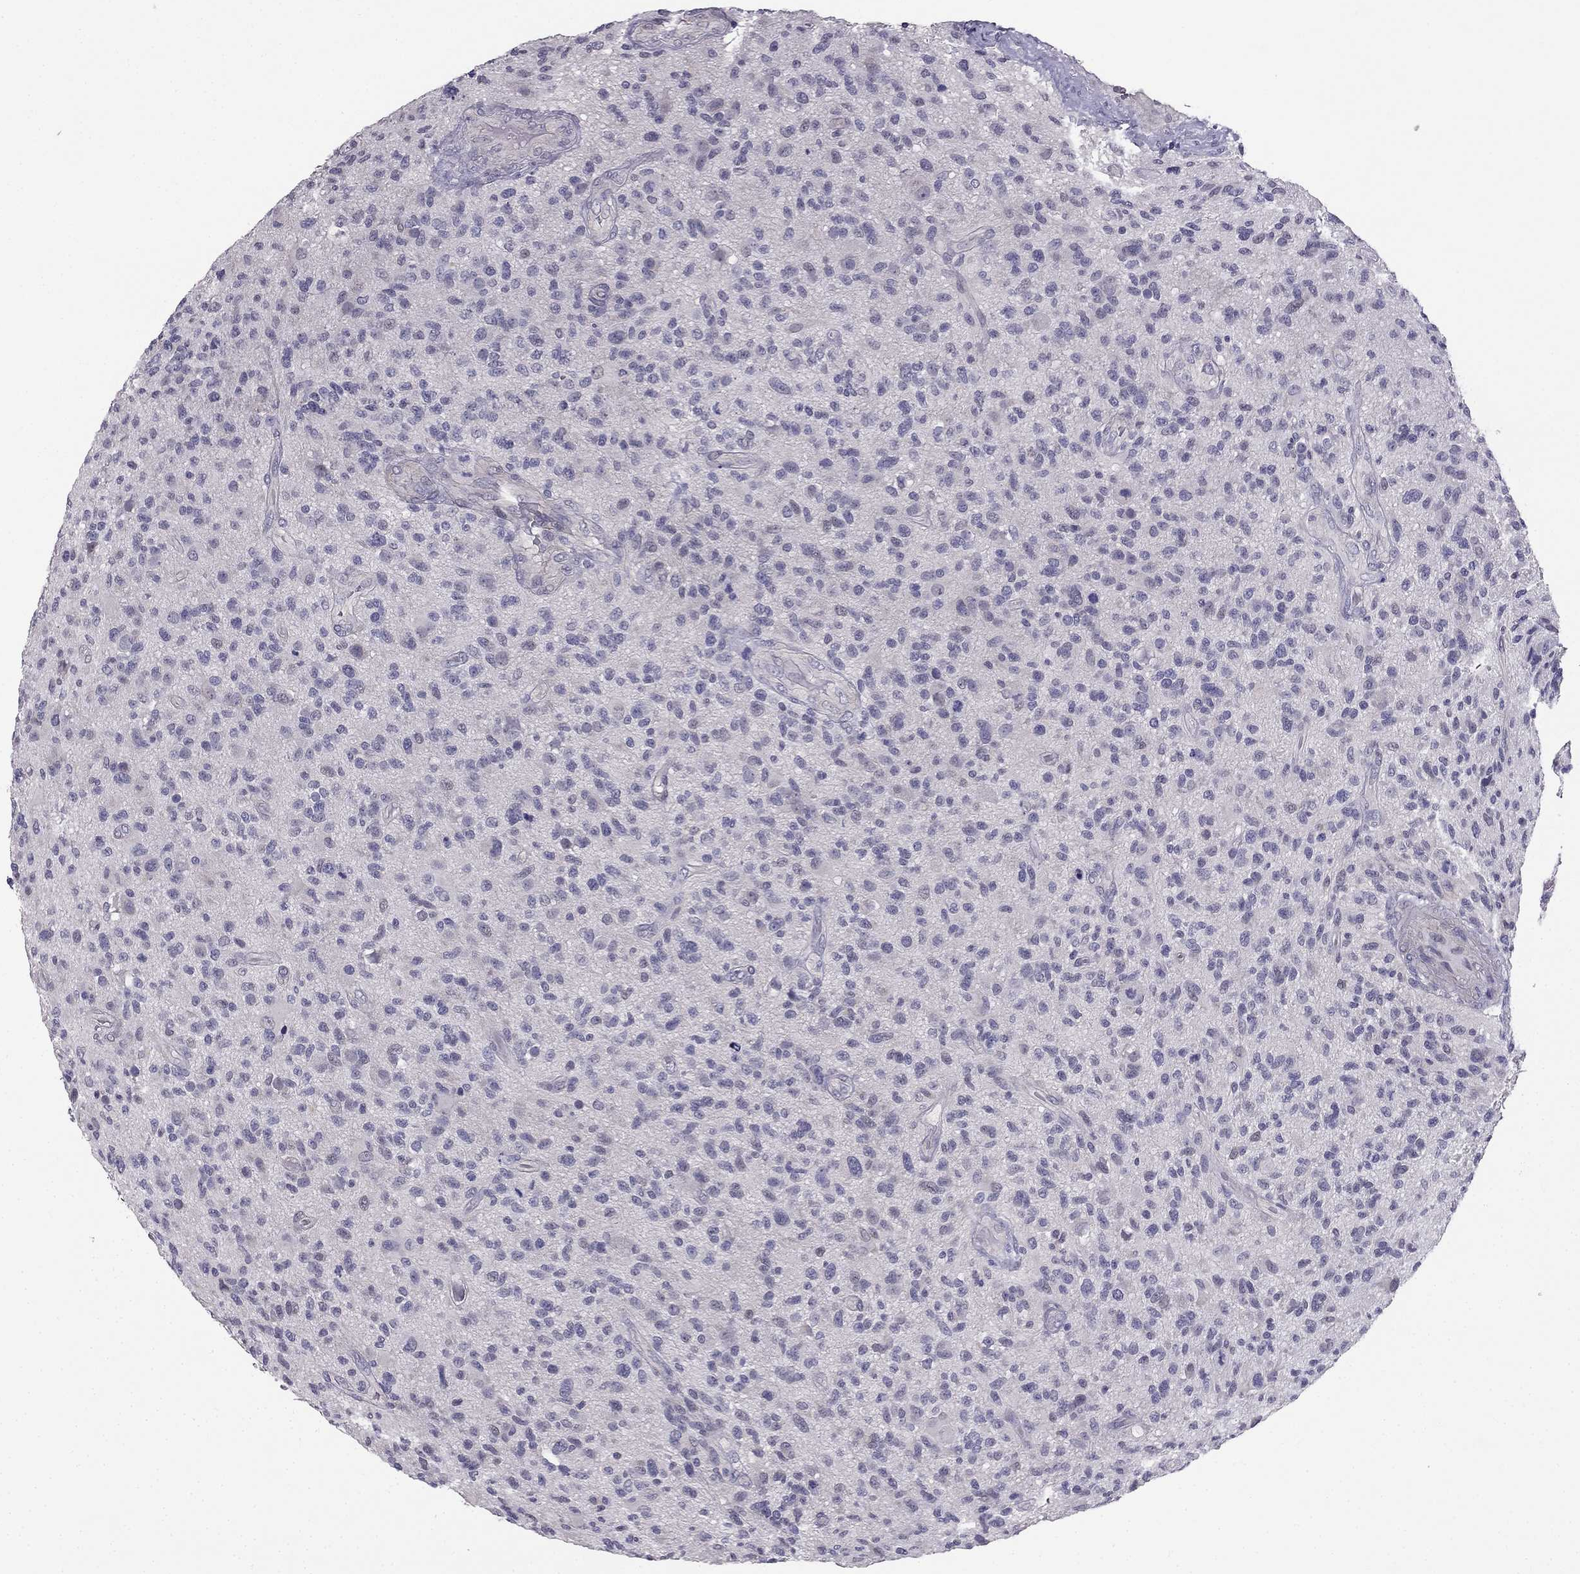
{"staining": {"intensity": "negative", "quantity": "none", "location": "none"}, "tissue": "glioma", "cell_type": "Tumor cells", "image_type": "cancer", "snomed": [{"axis": "morphology", "description": "Glioma, malignant, High grade"}, {"axis": "topography", "description": "Brain"}], "caption": "This is an immunohistochemistry histopathology image of human malignant glioma (high-grade). There is no expression in tumor cells.", "gene": "HSFX1", "patient": {"sex": "male", "age": 47}}